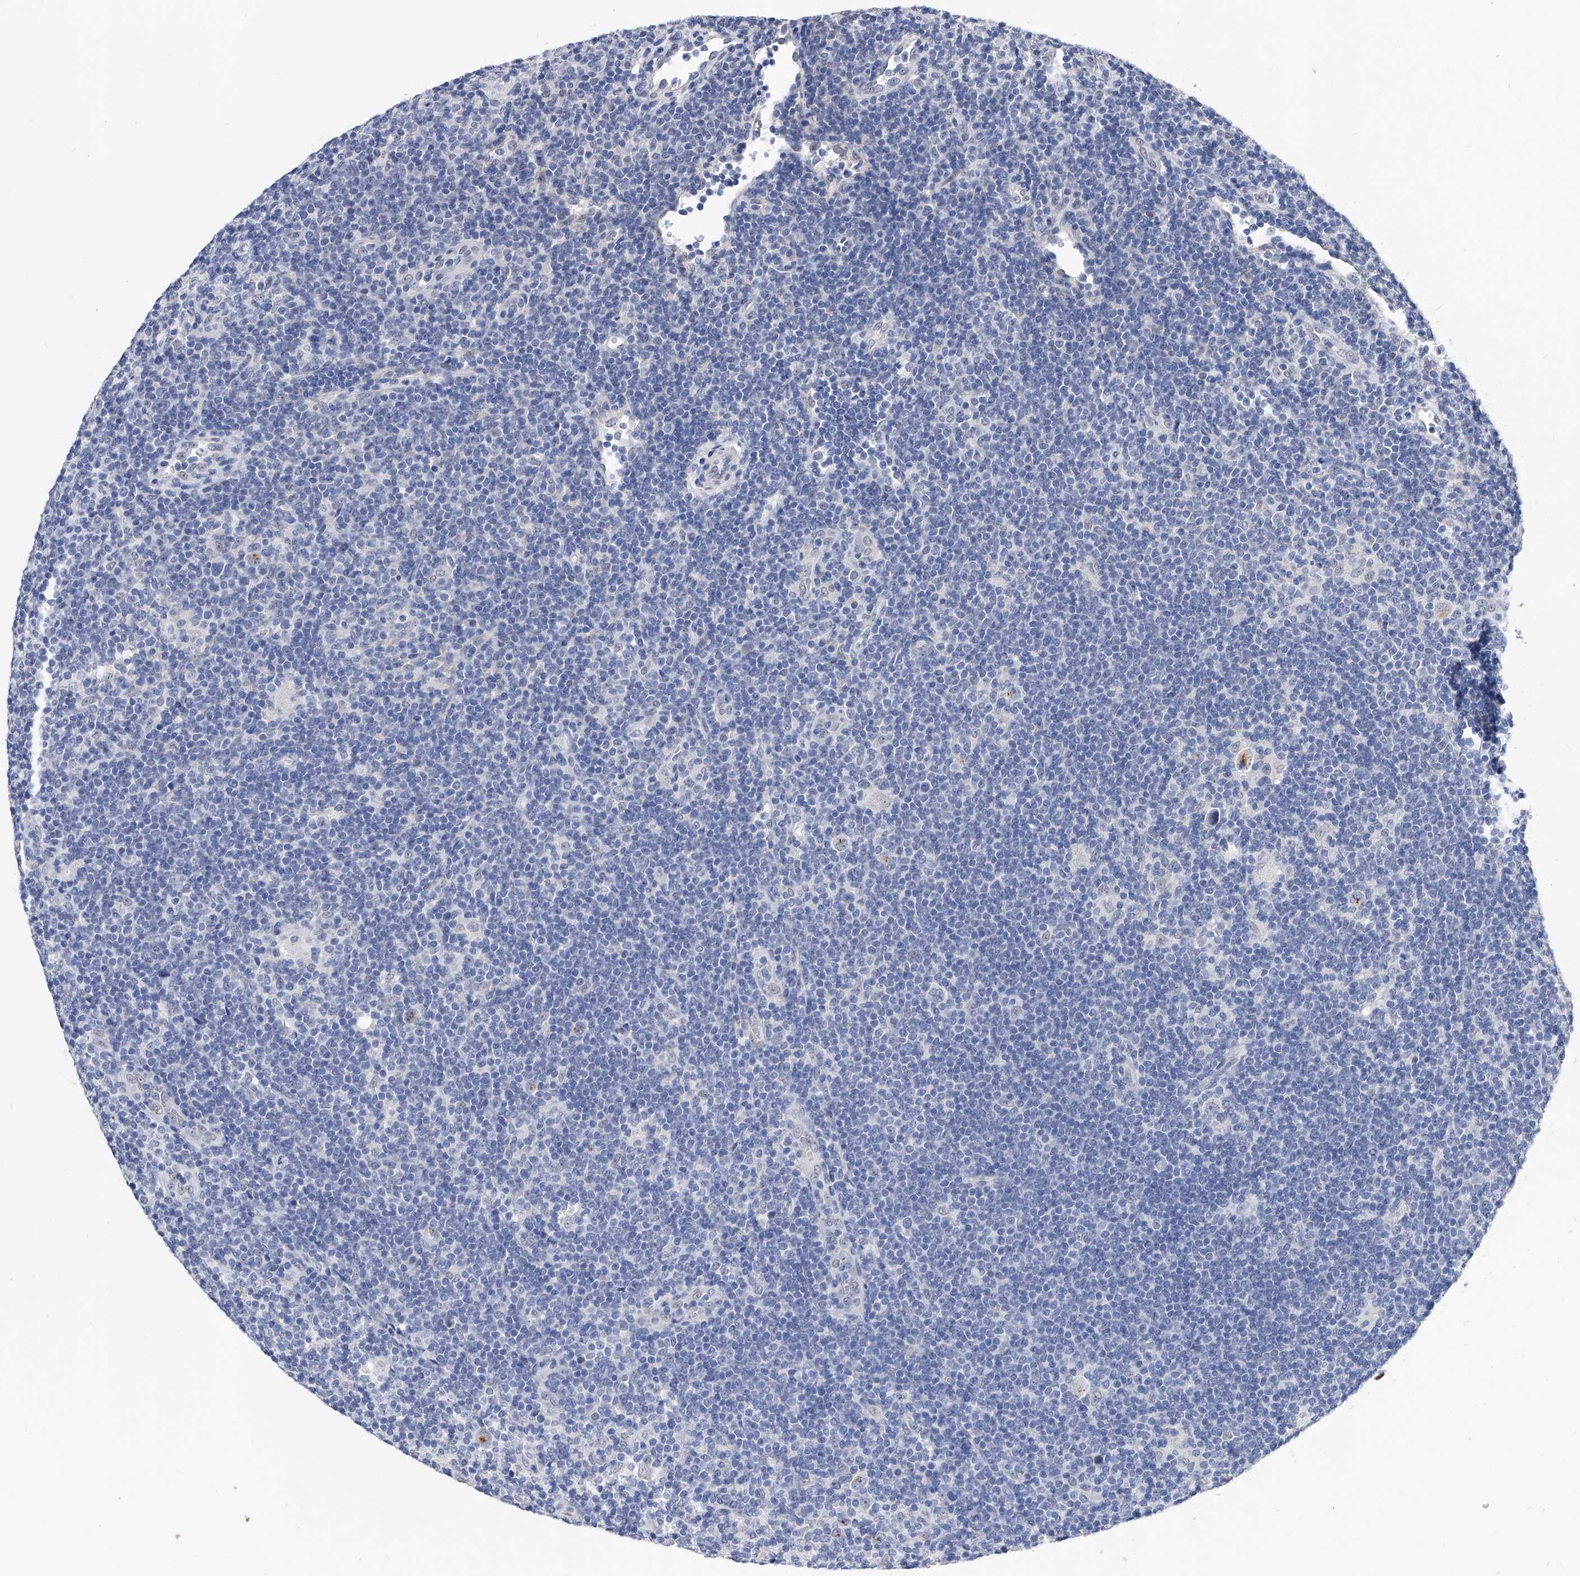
{"staining": {"intensity": "weak", "quantity": "<25%", "location": "nuclear"}, "tissue": "lymphoma", "cell_type": "Tumor cells", "image_type": "cancer", "snomed": [{"axis": "morphology", "description": "Hodgkin's disease, NOS"}, {"axis": "topography", "description": "Lymph node"}], "caption": "Hodgkin's disease was stained to show a protein in brown. There is no significant staining in tumor cells.", "gene": "ZNF529", "patient": {"sex": "female", "age": 57}}